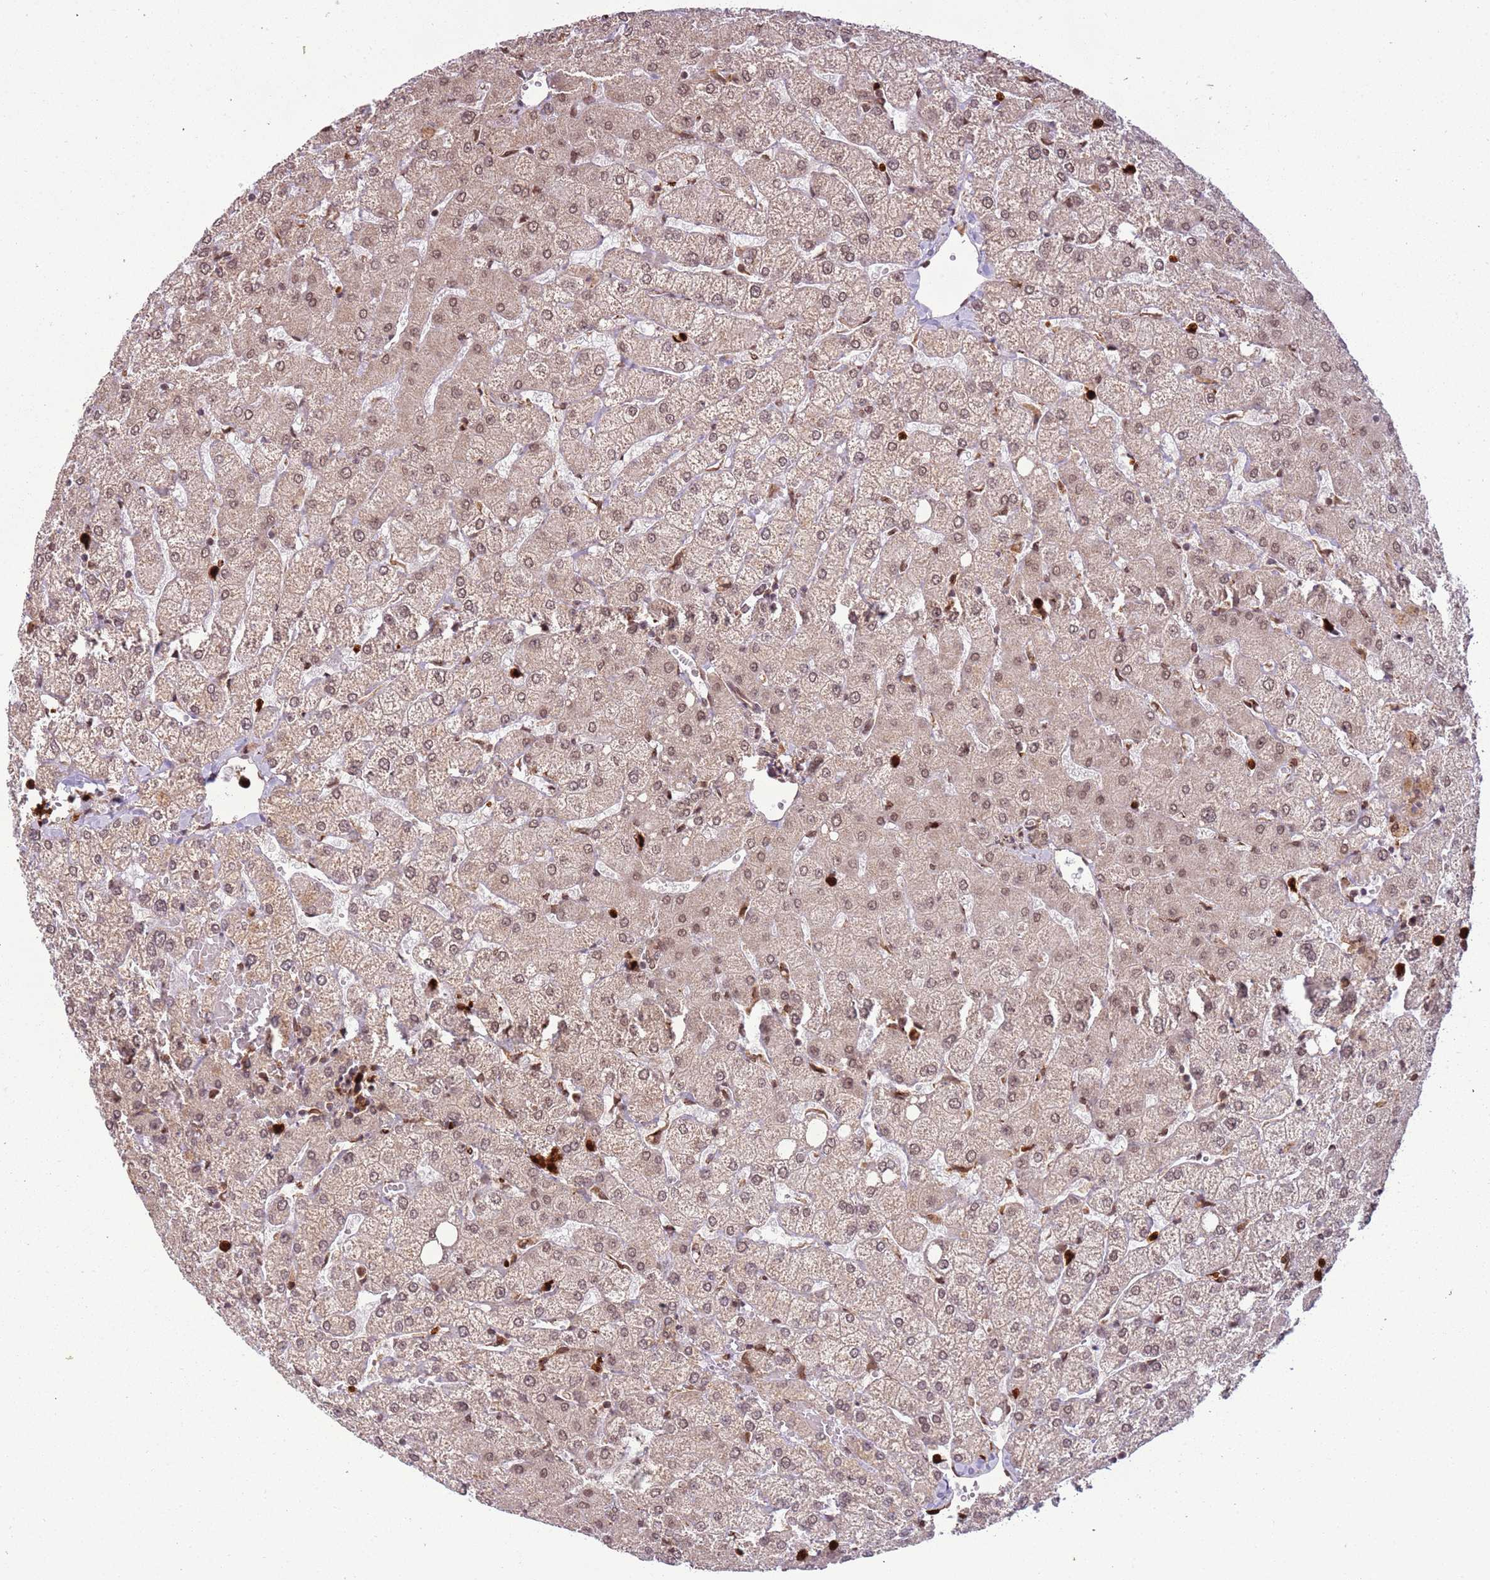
{"staining": {"intensity": "moderate", "quantity": ">75%", "location": "nuclear"}, "tissue": "liver", "cell_type": "Cholangiocytes", "image_type": "normal", "snomed": [{"axis": "morphology", "description": "Normal tissue, NOS"}, {"axis": "topography", "description": "Liver"}], "caption": "Liver stained with a protein marker demonstrates moderate staining in cholangiocytes.", "gene": "CEP170", "patient": {"sex": "female", "age": 54}}